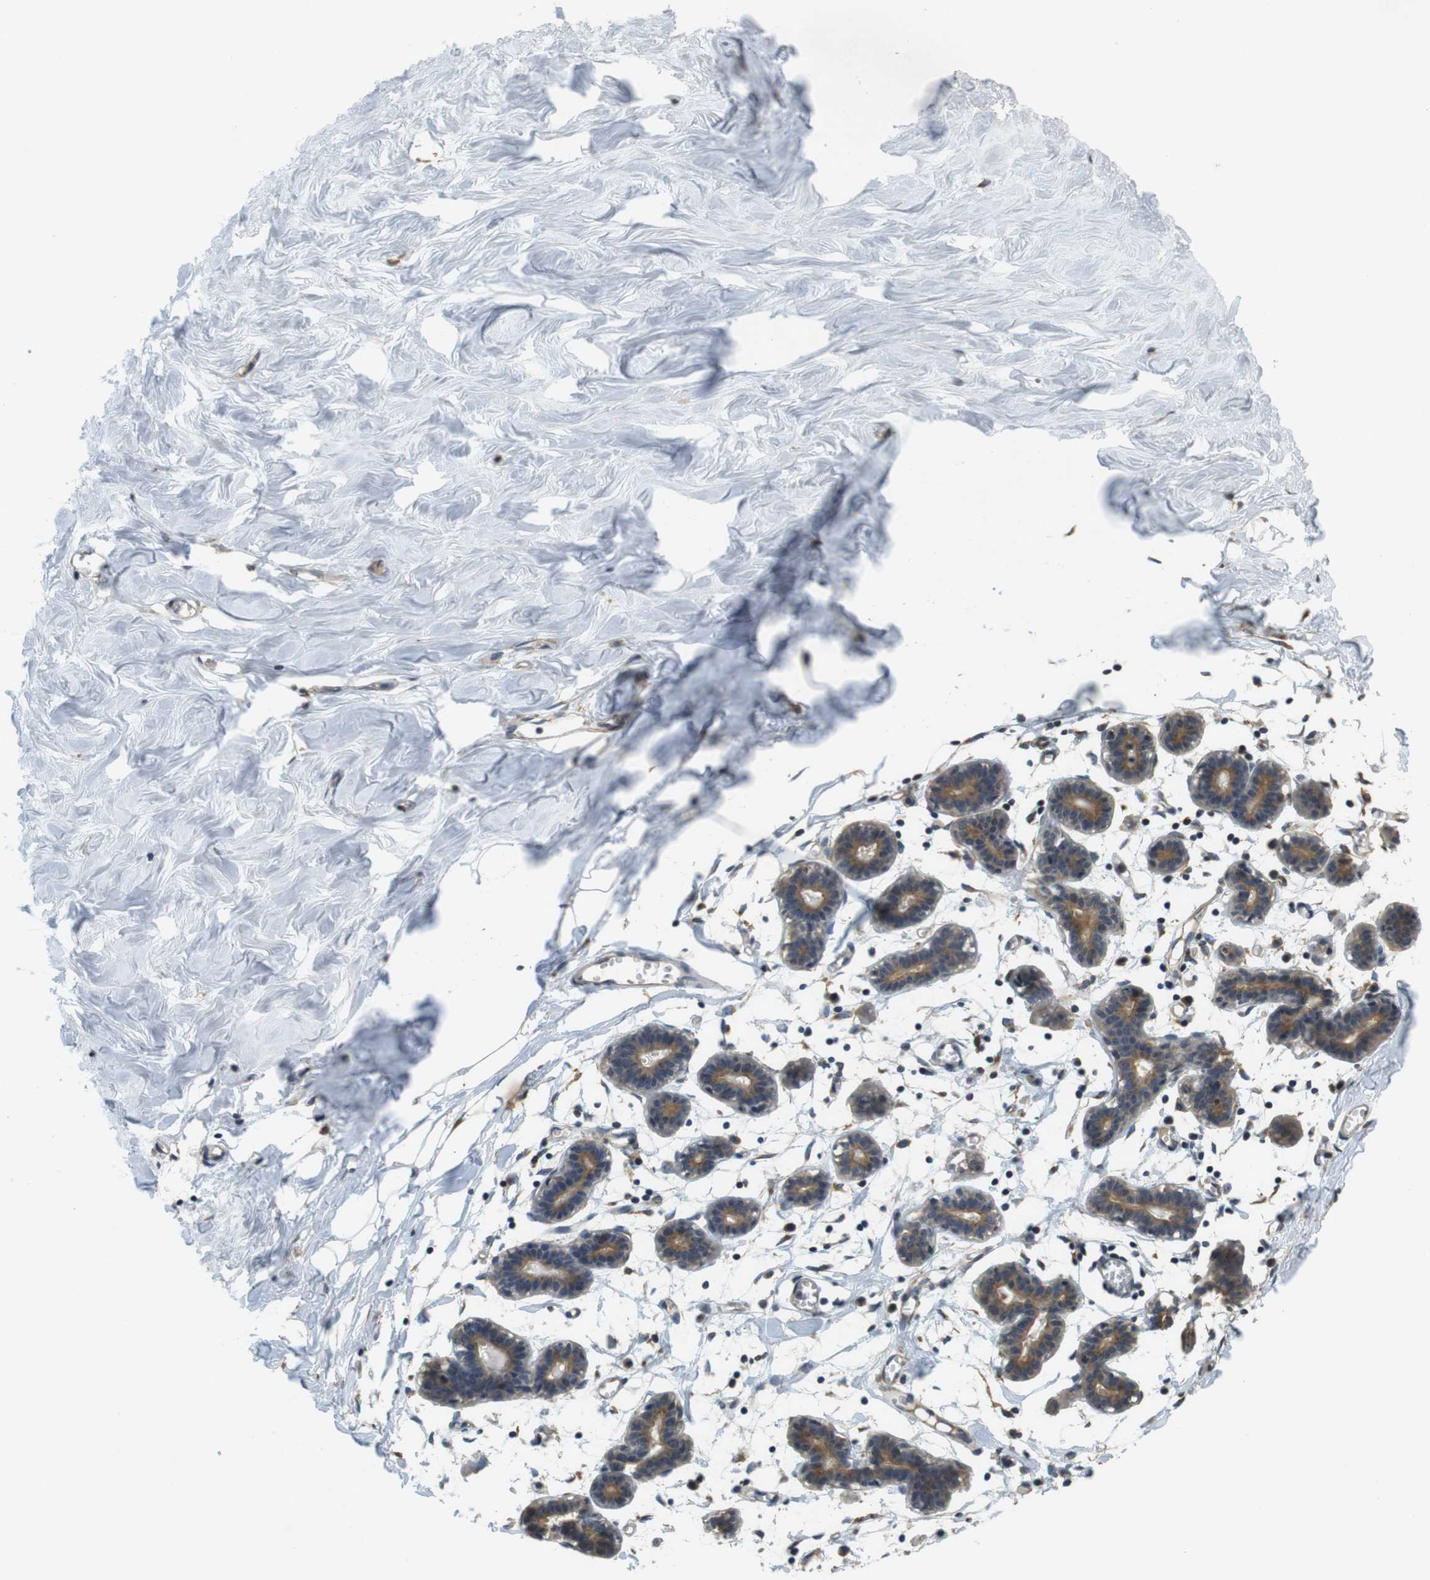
{"staining": {"intensity": "negative", "quantity": "none", "location": "none"}, "tissue": "breast", "cell_type": "Adipocytes", "image_type": "normal", "snomed": [{"axis": "morphology", "description": "Normal tissue, NOS"}, {"axis": "topography", "description": "Breast"}], "caption": "High power microscopy photomicrograph of an immunohistochemistry (IHC) photomicrograph of normal breast, revealing no significant positivity in adipocytes. Brightfield microscopy of immunohistochemistry stained with DAB (brown) and hematoxylin (blue), captured at high magnification.", "gene": "CLTC", "patient": {"sex": "female", "age": 27}}